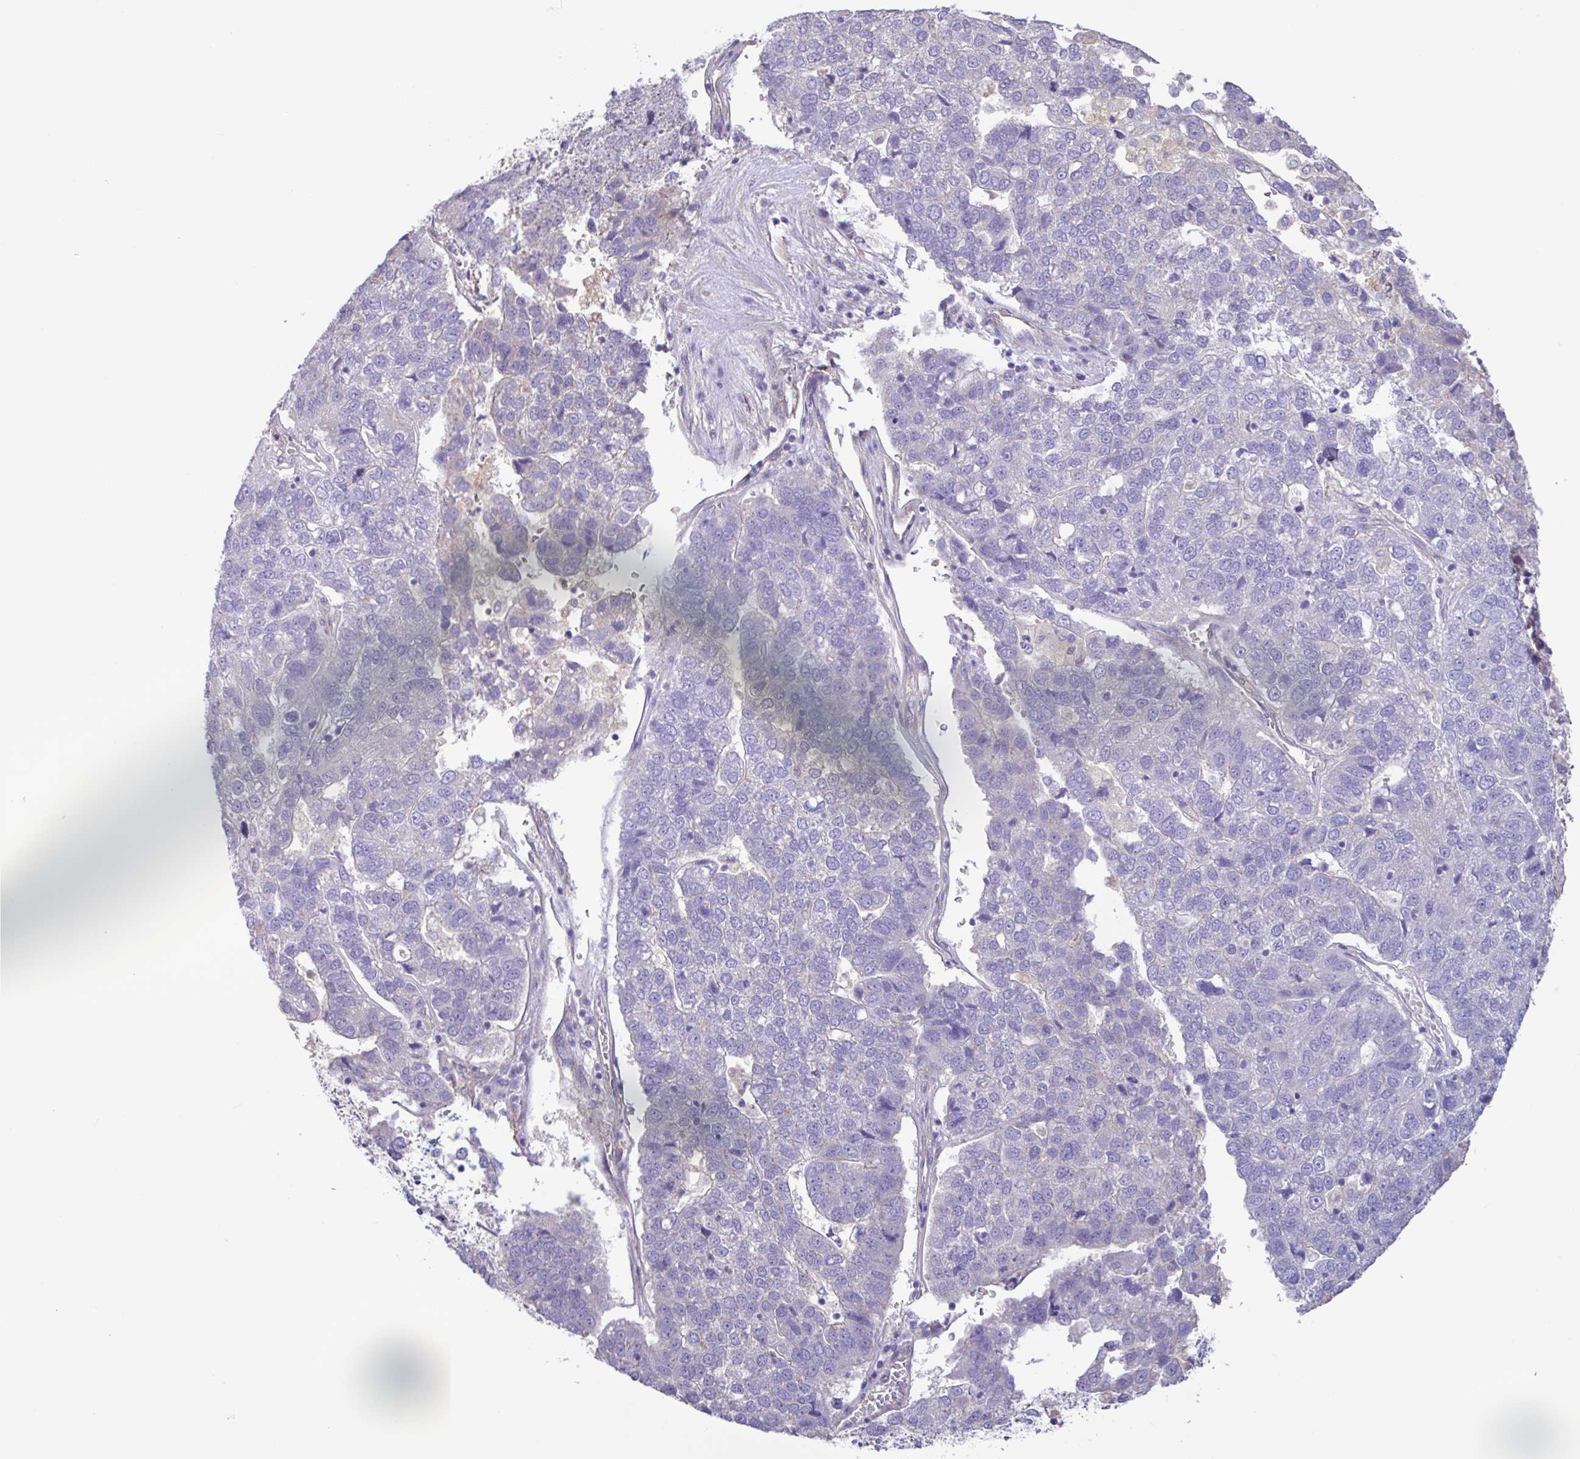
{"staining": {"intensity": "negative", "quantity": "none", "location": "none"}, "tissue": "pancreatic cancer", "cell_type": "Tumor cells", "image_type": "cancer", "snomed": [{"axis": "morphology", "description": "Adenocarcinoma, NOS"}, {"axis": "topography", "description": "Pancreas"}], "caption": "There is no significant staining in tumor cells of adenocarcinoma (pancreatic).", "gene": "PLCD4", "patient": {"sex": "female", "age": 61}}